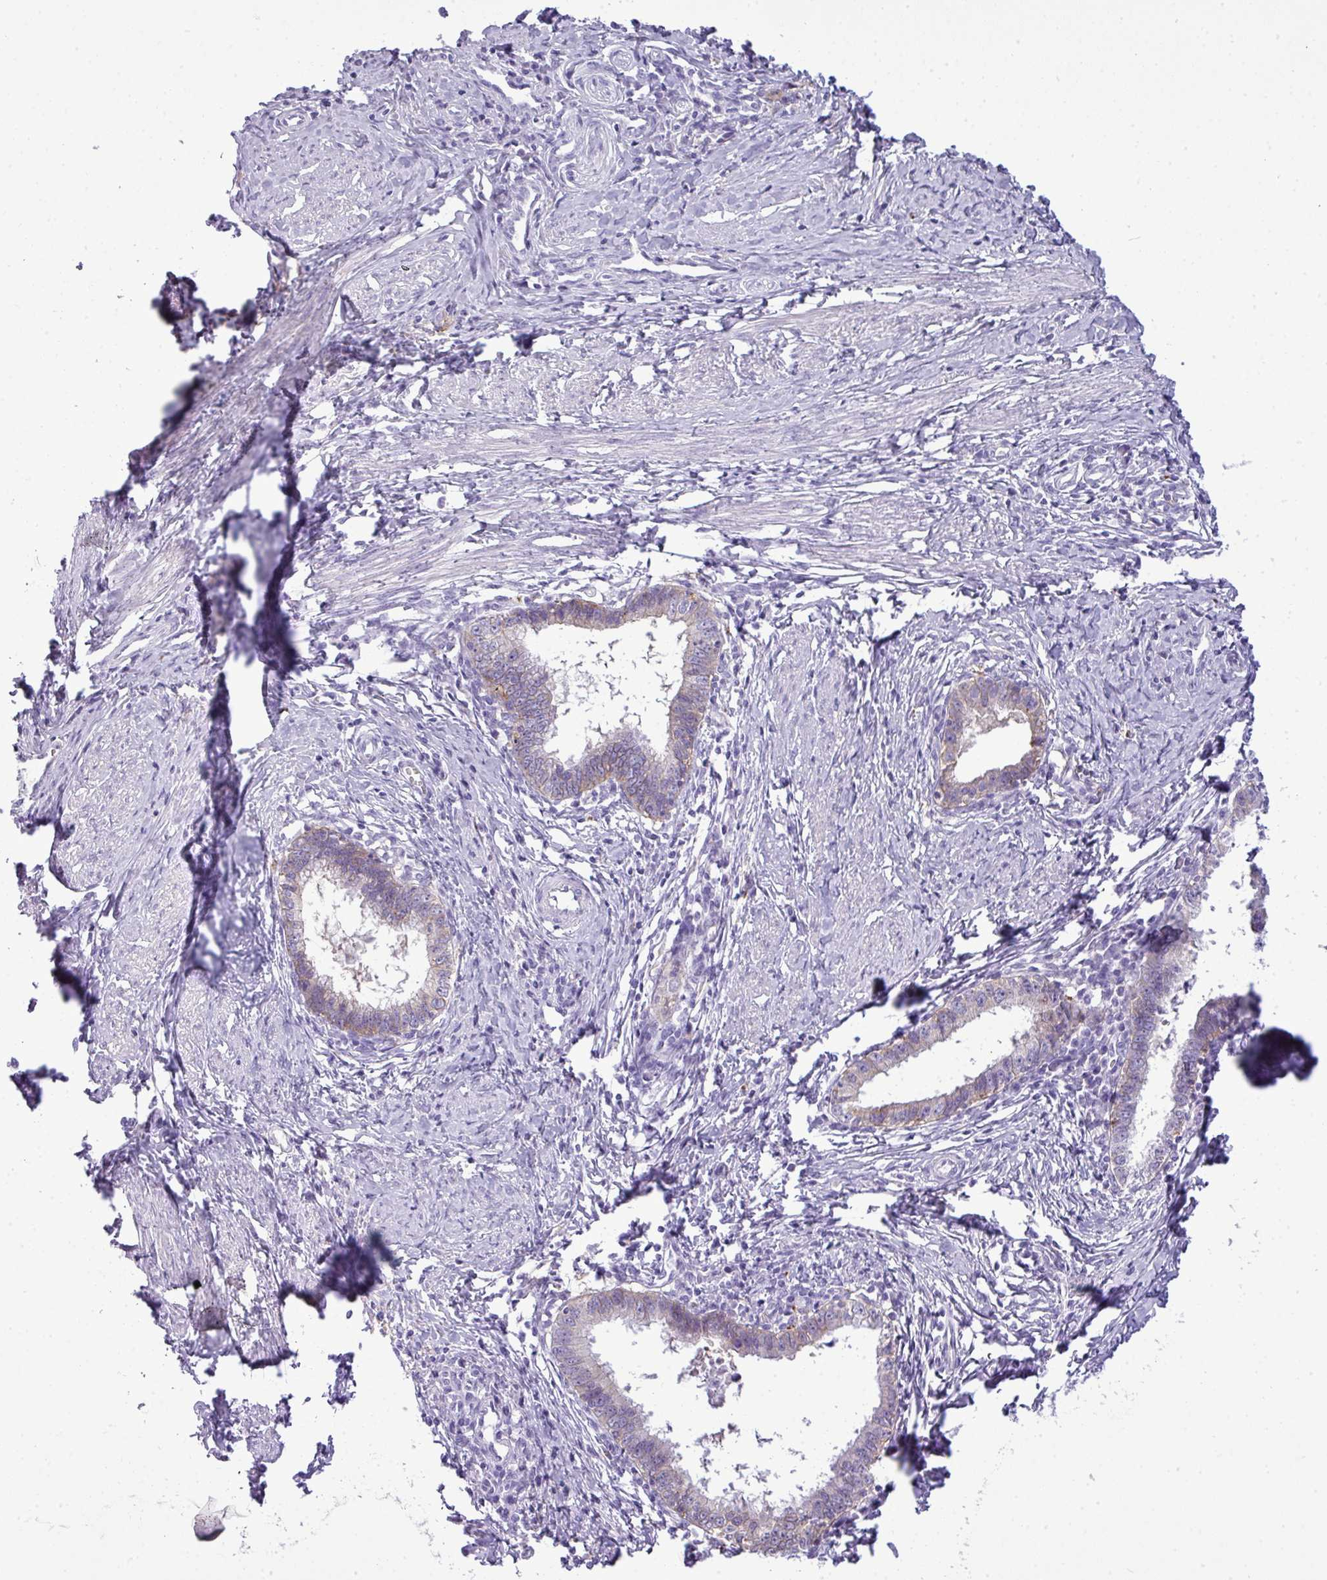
{"staining": {"intensity": "weak", "quantity": ">75%", "location": "cytoplasmic/membranous"}, "tissue": "cervical cancer", "cell_type": "Tumor cells", "image_type": "cancer", "snomed": [{"axis": "morphology", "description": "Adenocarcinoma, NOS"}, {"axis": "topography", "description": "Cervix"}], "caption": "Cervical adenocarcinoma stained for a protein (brown) reveals weak cytoplasmic/membranous positive positivity in approximately >75% of tumor cells.", "gene": "RBMXL2", "patient": {"sex": "female", "age": 36}}